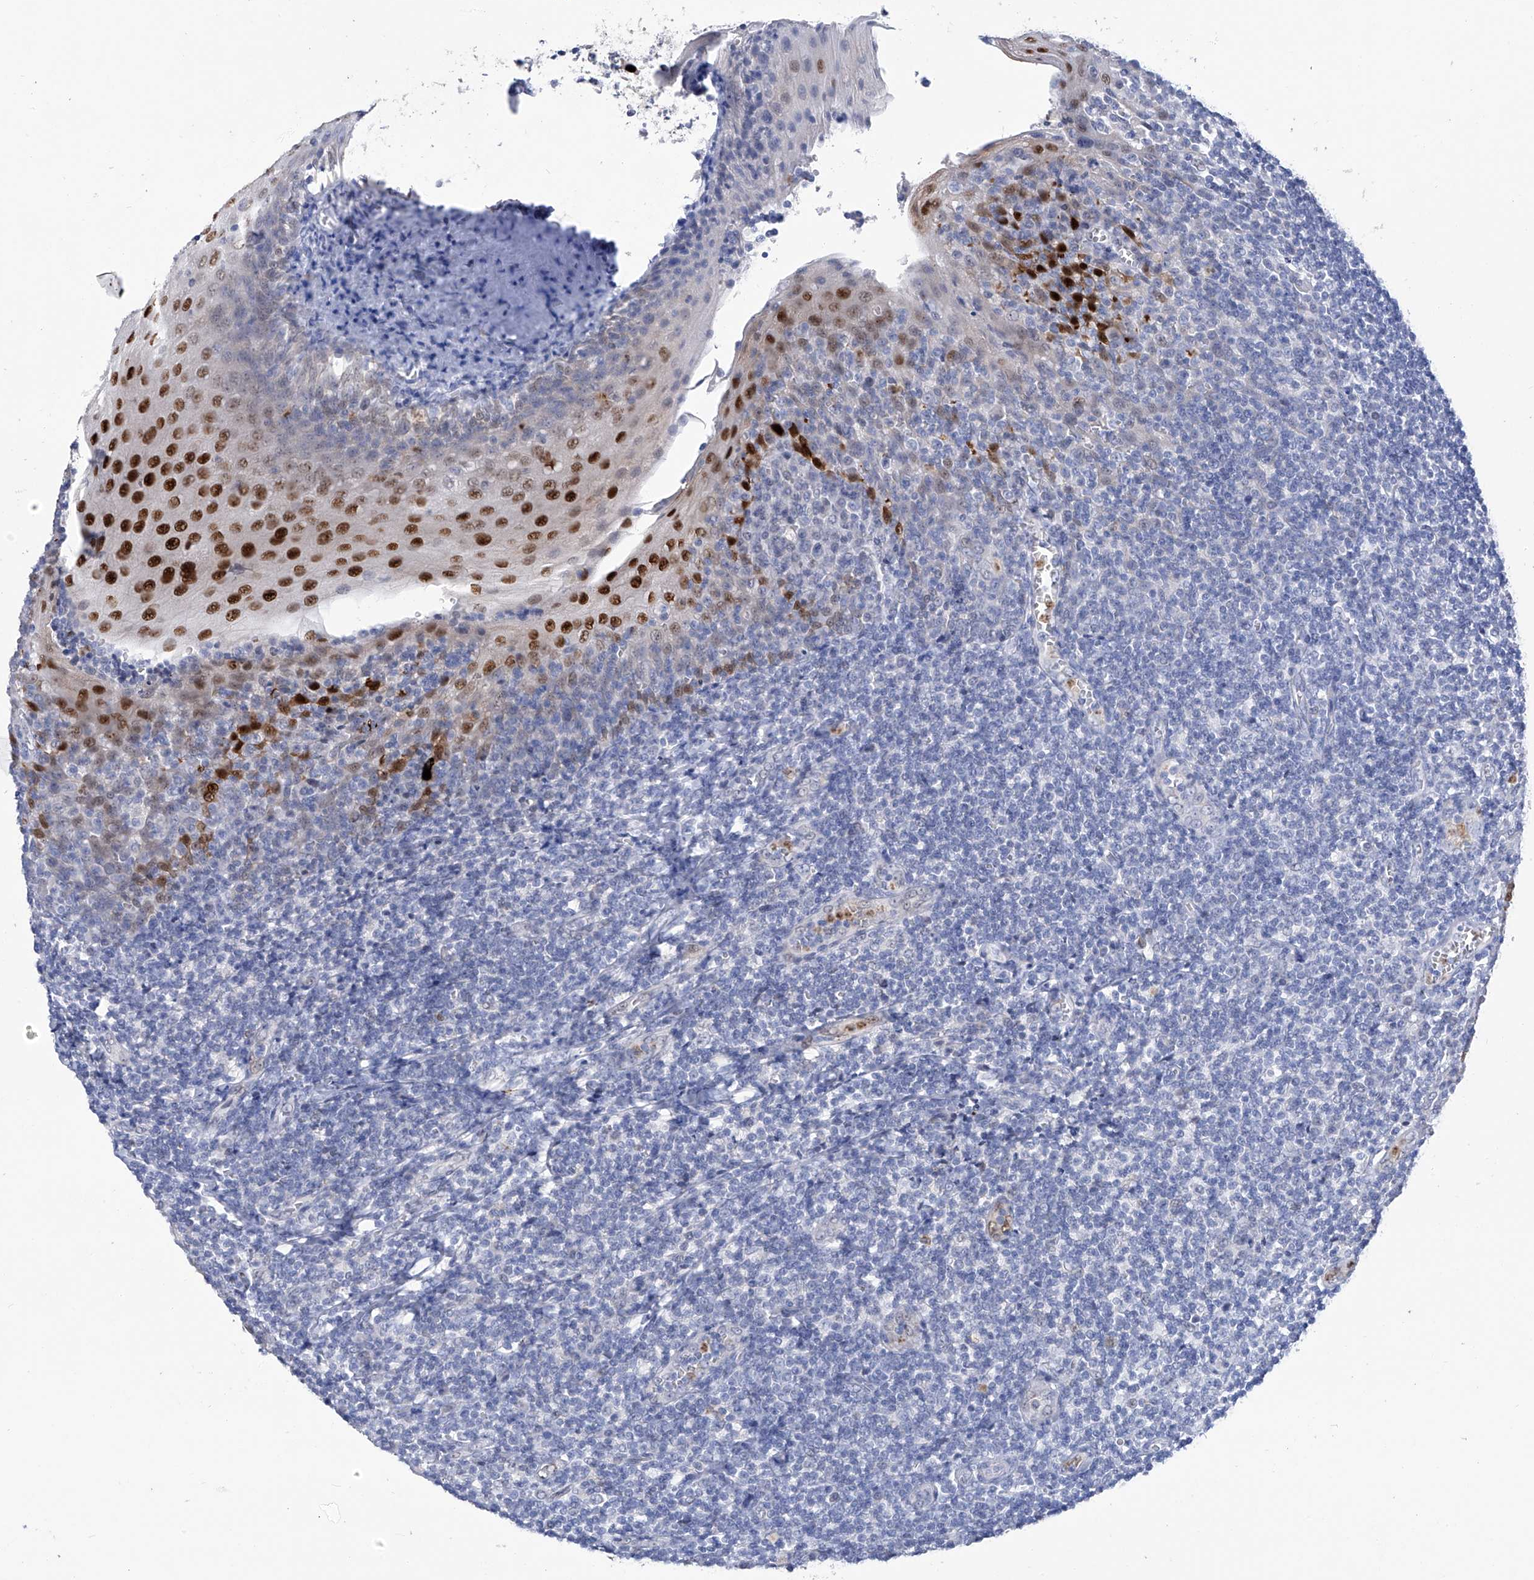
{"staining": {"intensity": "negative", "quantity": "none", "location": "none"}, "tissue": "tonsil", "cell_type": "Germinal center cells", "image_type": "normal", "snomed": [{"axis": "morphology", "description": "Normal tissue, NOS"}, {"axis": "topography", "description": "Tonsil"}], "caption": "The micrograph reveals no staining of germinal center cells in unremarkable tonsil. Brightfield microscopy of immunohistochemistry stained with DAB (3,3'-diaminobenzidine) (brown) and hematoxylin (blue), captured at high magnification.", "gene": "PHF20", "patient": {"sex": "male", "age": 27}}